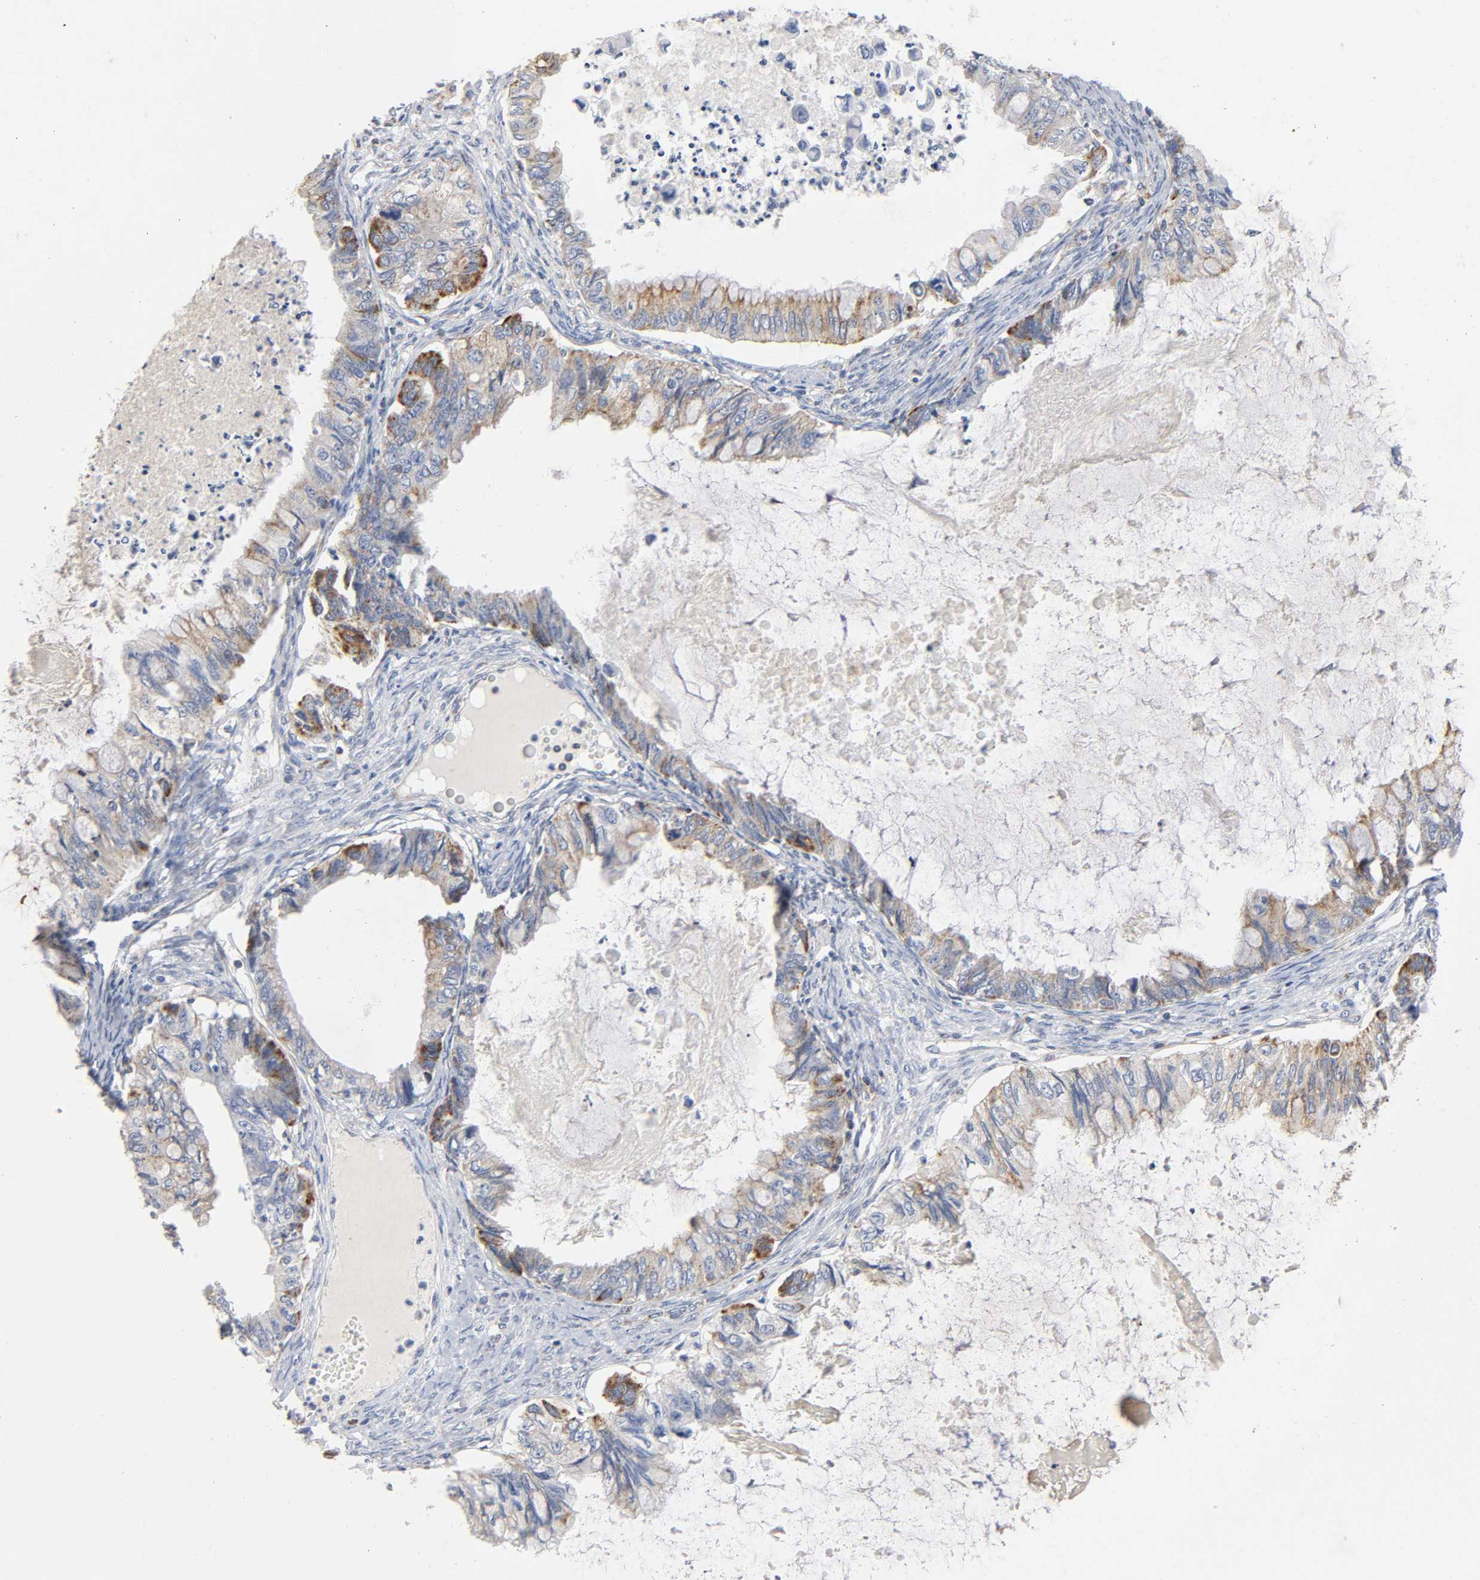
{"staining": {"intensity": "strong", "quantity": "<25%", "location": "cytoplasmic/membranous"}, "tissue": "ovarian cancer", "cell_type": "Tumor cells", "image_type": "cancer", "snomed": [{"axis": "morphology", "description": "Cystadenocarcinoma, mucinous, NOS"}, {"axis": "topography", "description": "Ovary"}], "caption": "Immunohistochemical staining of ovarian mucinous cystadenocarcinoma displays medium levels of strong cytoplasmic/membranous positivity in about <25% of tumor cells.", "gene": "BAK1", "patient": {"sex": "female", "age": 80}}